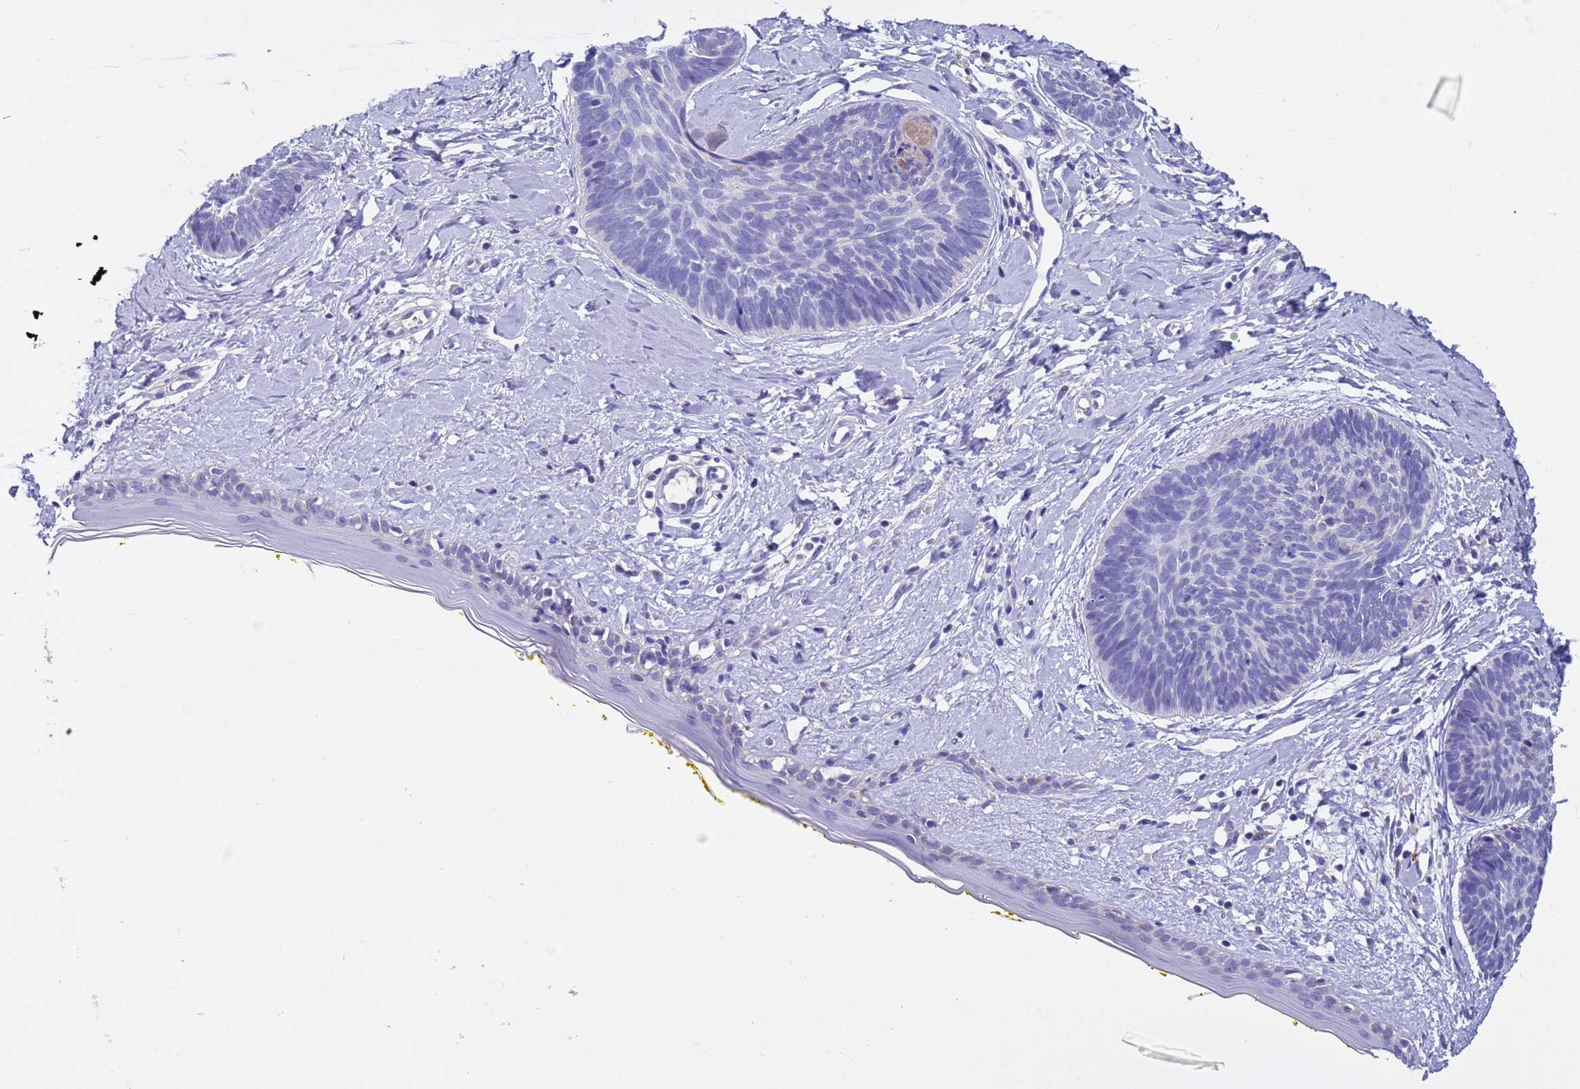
{"staining": {"intensity": "negative", "quantity": "none", "location": "none"}, "tissue": "skin cancer", "cell_type": "Tumor cells", "image_type": "cancer", "snomed": [{"axis": "morphology", "description": "Basal cell carcinoma"}, {"axis": "topography", "description": "Skin"}], "caption": "Image shows no significant protein expression in tumor cells of skin cancer. (Stains: DAB immunohistochemistry with hematoxylin counter stain, Microscopy: brightfield microscopy at high magnification).", "gene": "SLC24A3", "patient": {"sex": "female", "age": 81}}